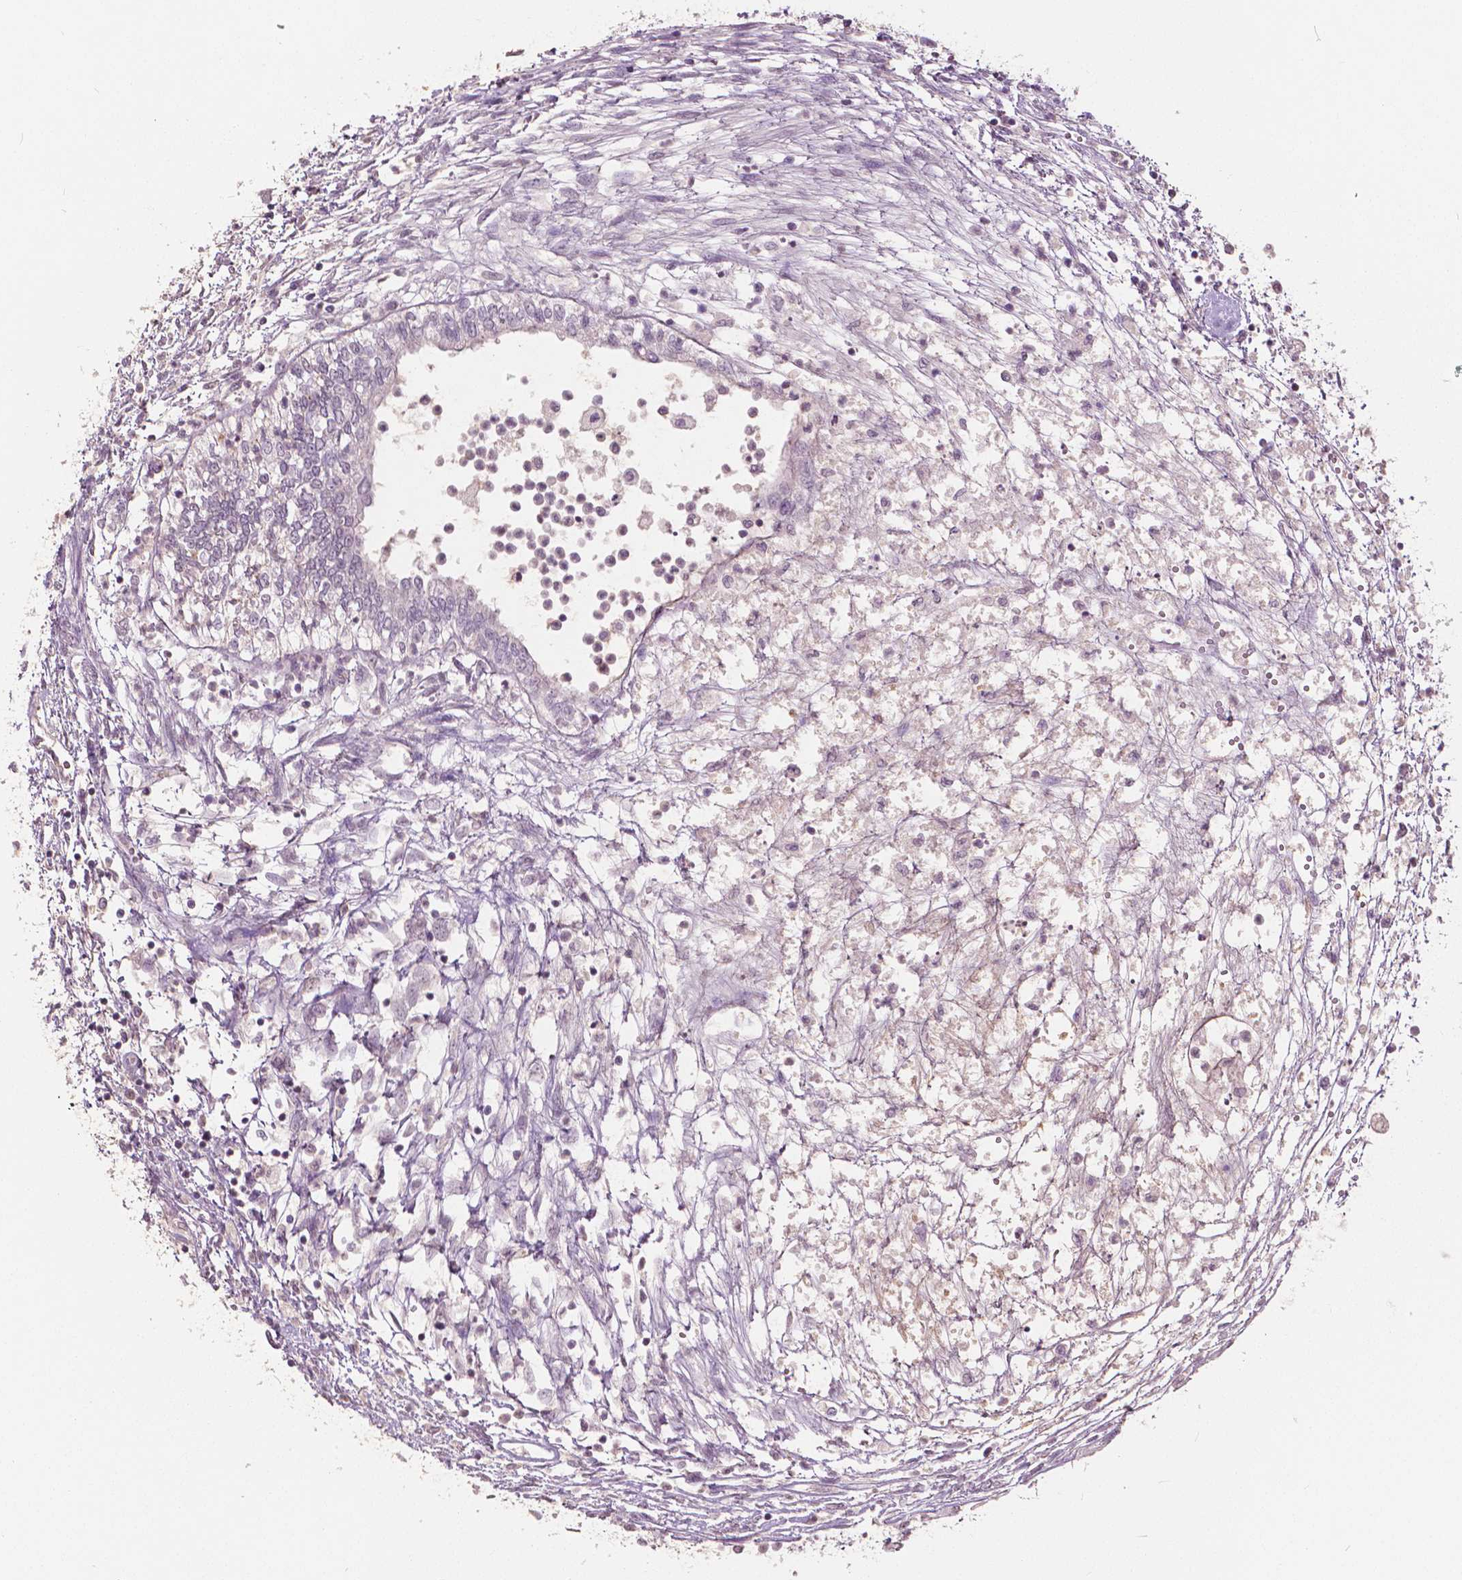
{"staining": {"intensity": "negative", "quantity": "none", "location": "none"}, "tissue": "testis cancer", "cell_type": "Tumor cells", "image_type": "cancer", "snomed": [{"axis": "morphology", "description": "Carcinoma, Embryonal, NOS"}, {"axis": "topography", "description": "Testis"}], "caption": "Testis cancer (embryonal carcinoma) was stained to show a protein in brown. There is no significant expression in tumor cells. (Stains: DAB (3,3'-diaminobenzidine) IHC with hematoxylin counter stain, Microscopy: brightfield microscopy at high magnification).", "gene": "NANOG", "patient": {"sex": "male", "age": 37}}